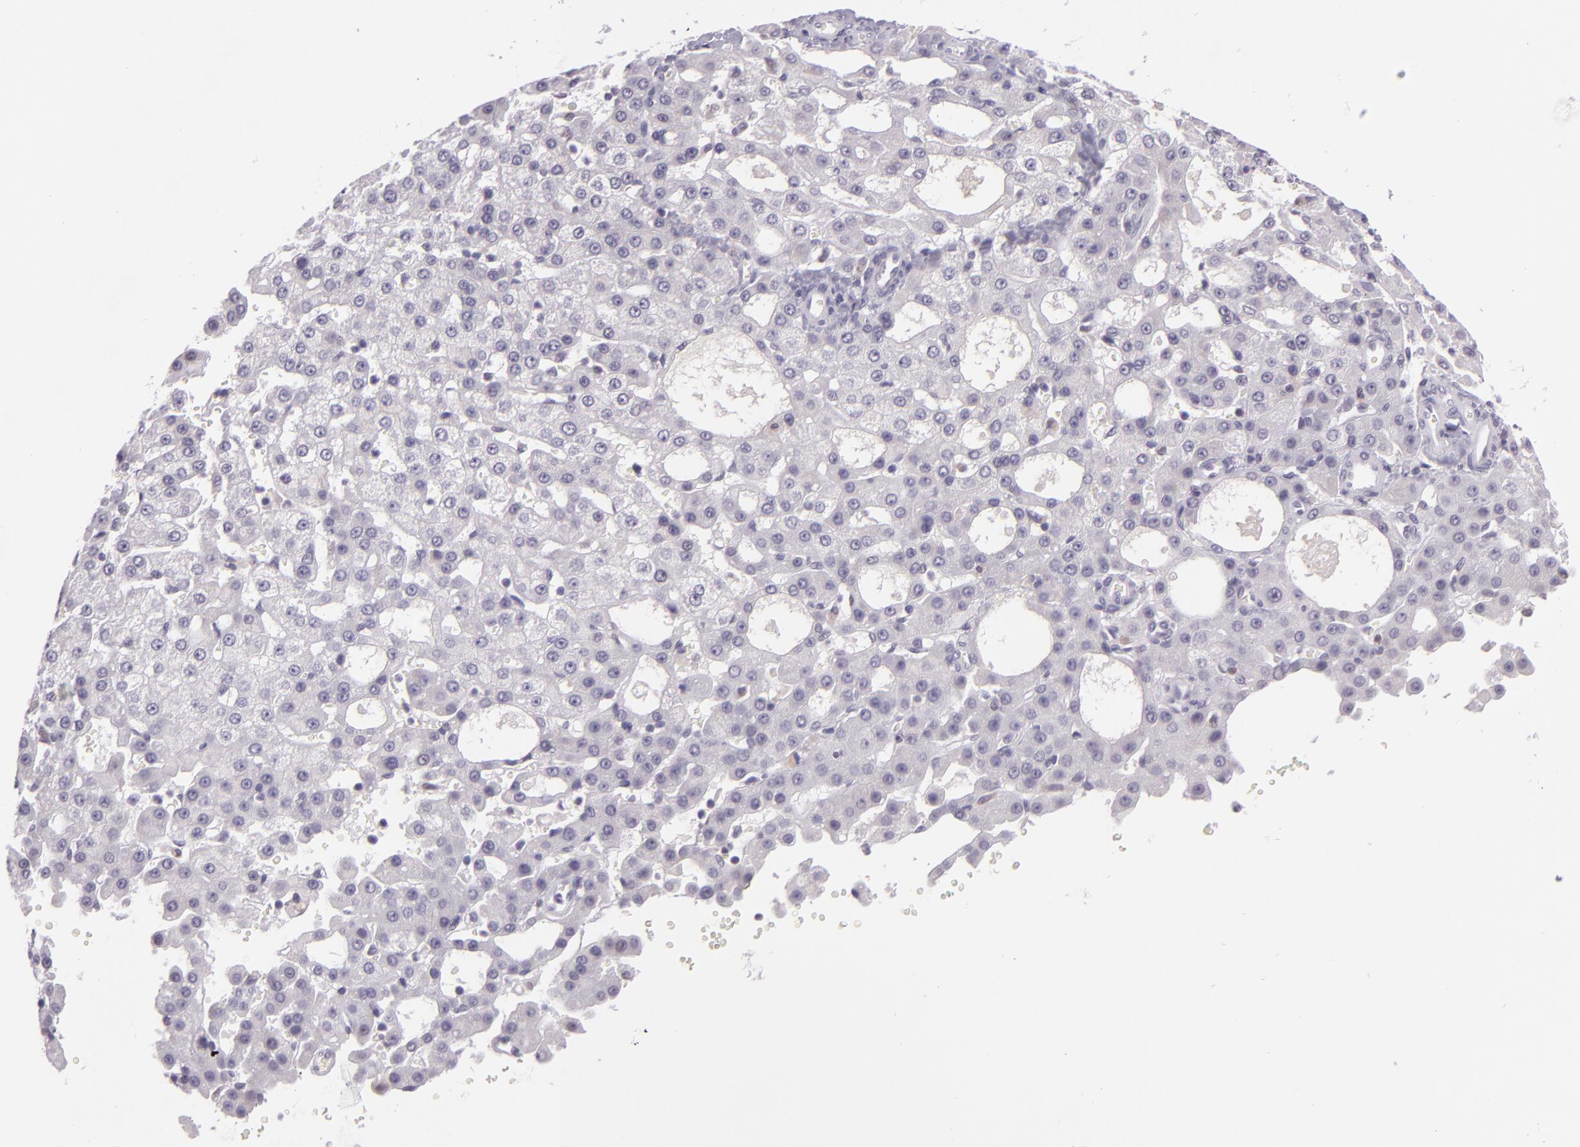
{"staining": {"intensity": "negative", "quantity": "none", "location": "none"}, "tissue": "liver cancer", "cell_type": "Tumor cells", "image_type": "cancer", "snomed": [{"axis": "morphology", "description": "Carcinoma, Hepatocellular, NOS"}, {"axis": "topography", "description": "Liver"}], "caption": "Hepatocellular carcinoma (liver) was stained to show a protein in brown. There is no significant expression in tumor cells.", "gene": "CHEK2", "patient": {"sex": "male", "age": 47}}